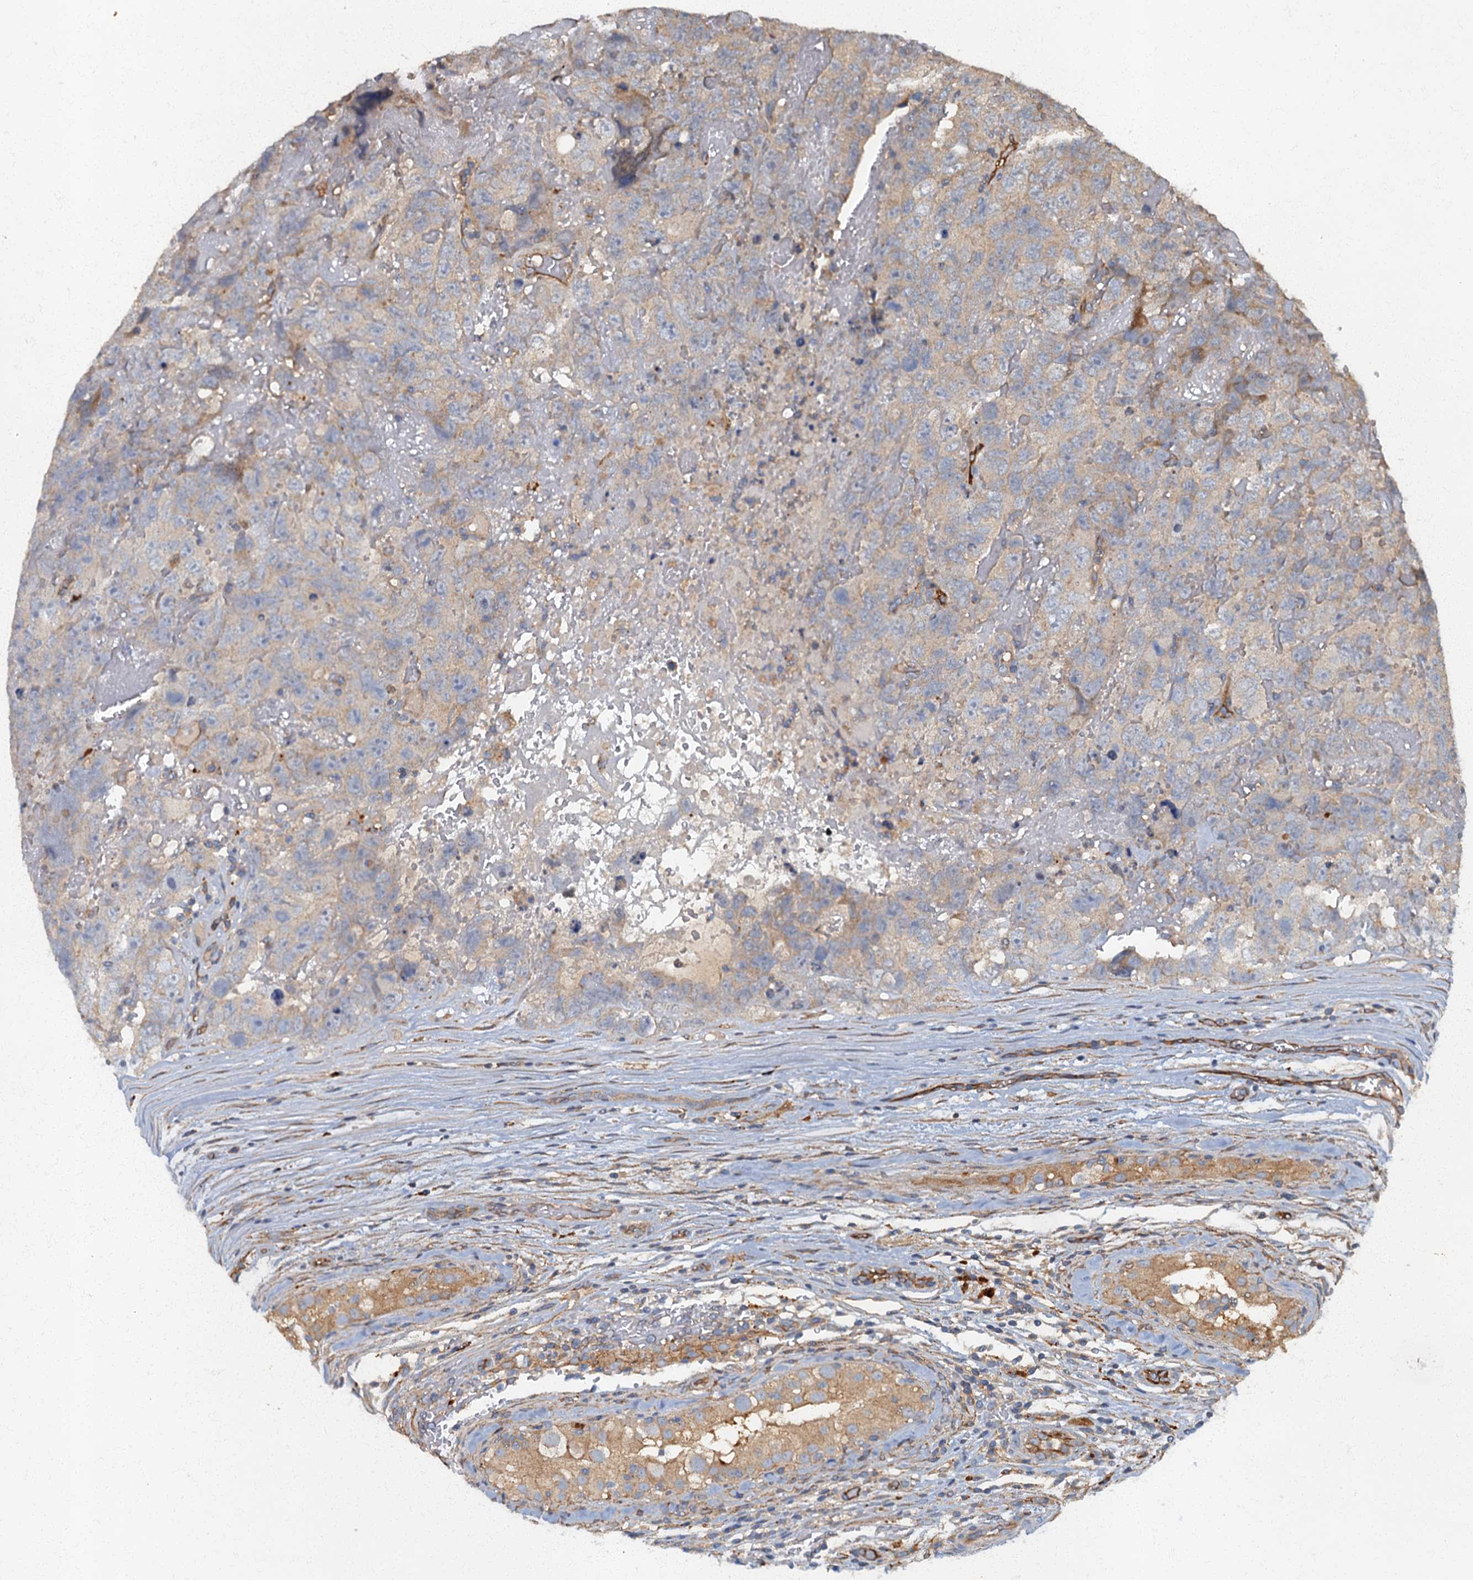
{"staining": {"intensity": "negative", "quantity": "none", "location": "none"}, "tissue": "testis cancer", "cell_type": "Tumor cells", "image_type": "cancer", "snomed": [{"axis": "morphology", "description": "Carcinoma, Embryonal, NOS"}, {"axis": "topography", "description": "Testis"}], "caption": "There is no significant expression in tumor cells of testis cancer (embryonal carcinoma).", "gene": "ARL11", "patient": {"sex": "male", "age": 45}}